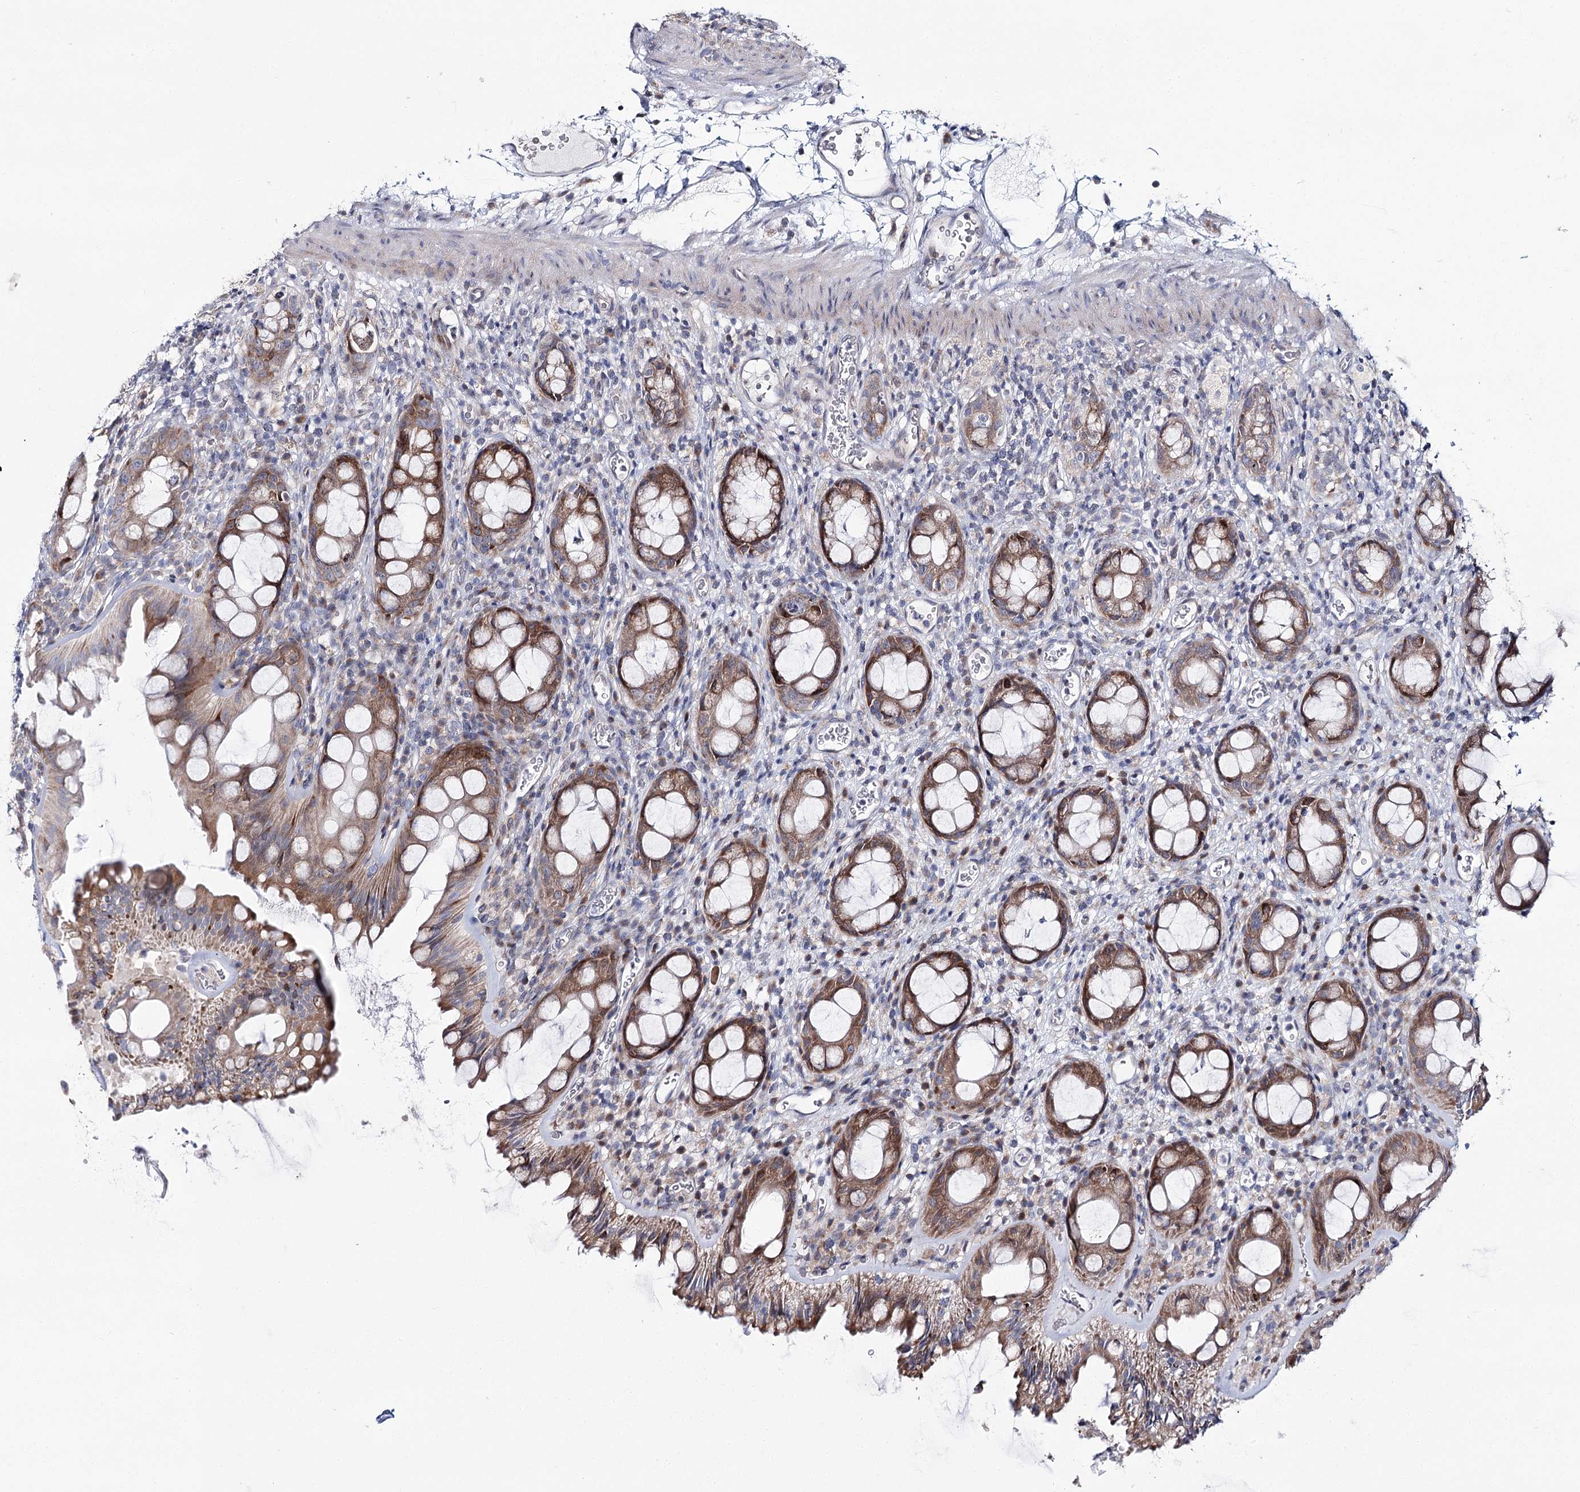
{"staining": {"intensity": "moderate", "quantity": ">75%", "location": "cytoplasmic/membranous"}, "tissue": "rectum", "cell_type": "Glandular cells", "image_type": "normal", "snomed": [{"axis": "morphology", "description": "Normal tissue, NOS"}, {"axis": "topography", "description": "Rectum"}], "caption": "Immunohistochemistry of benign human rectum reveals medium levels of moderate cytoplasmic/membranous expression in about >75% of glandular cells.", "gene": "CPLANE1", "patient": {"sex": "female", "age": 57}}